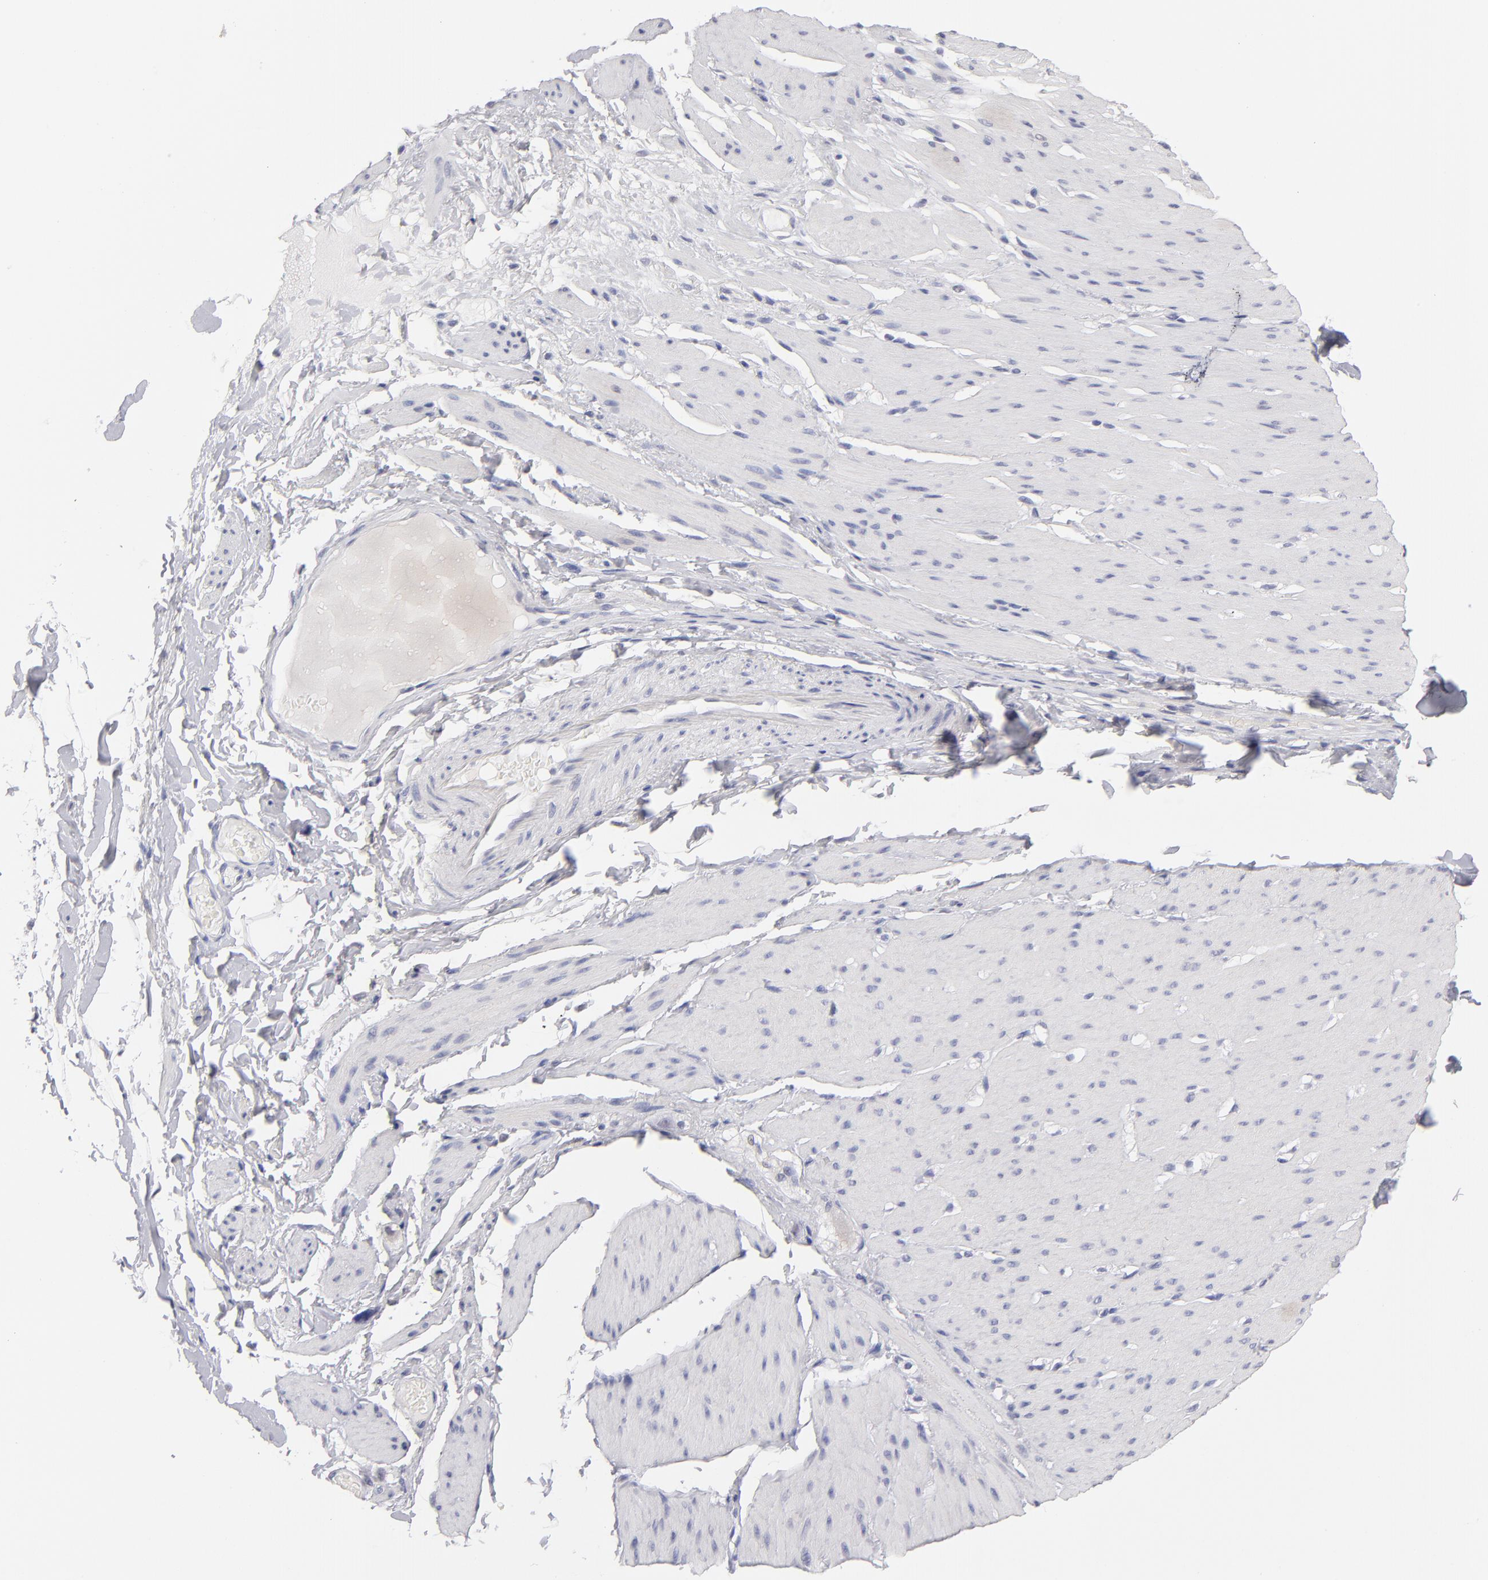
{"staining": {"intensity": "negative", "quantity": "none", "location": "none"}, "tissue": "smooth muscle", "cell_type": "Smooth muscle cells", "image_type": "normal", "snomed": [{"axis": "morphology", "description": "Normal tissue, NOS"}, {"axis": "topography", "description": "Smooth muscle"}, {"axis": "topography", "description": "Colon"}], "caption": "Immunohistochemistry micrograph of benign smooth muscle stained for a protein (brown), which exhibits no positivity in smooth muscle cells.", "gene": "TEX11", "patient": {"sex": "male", "age": 67}}